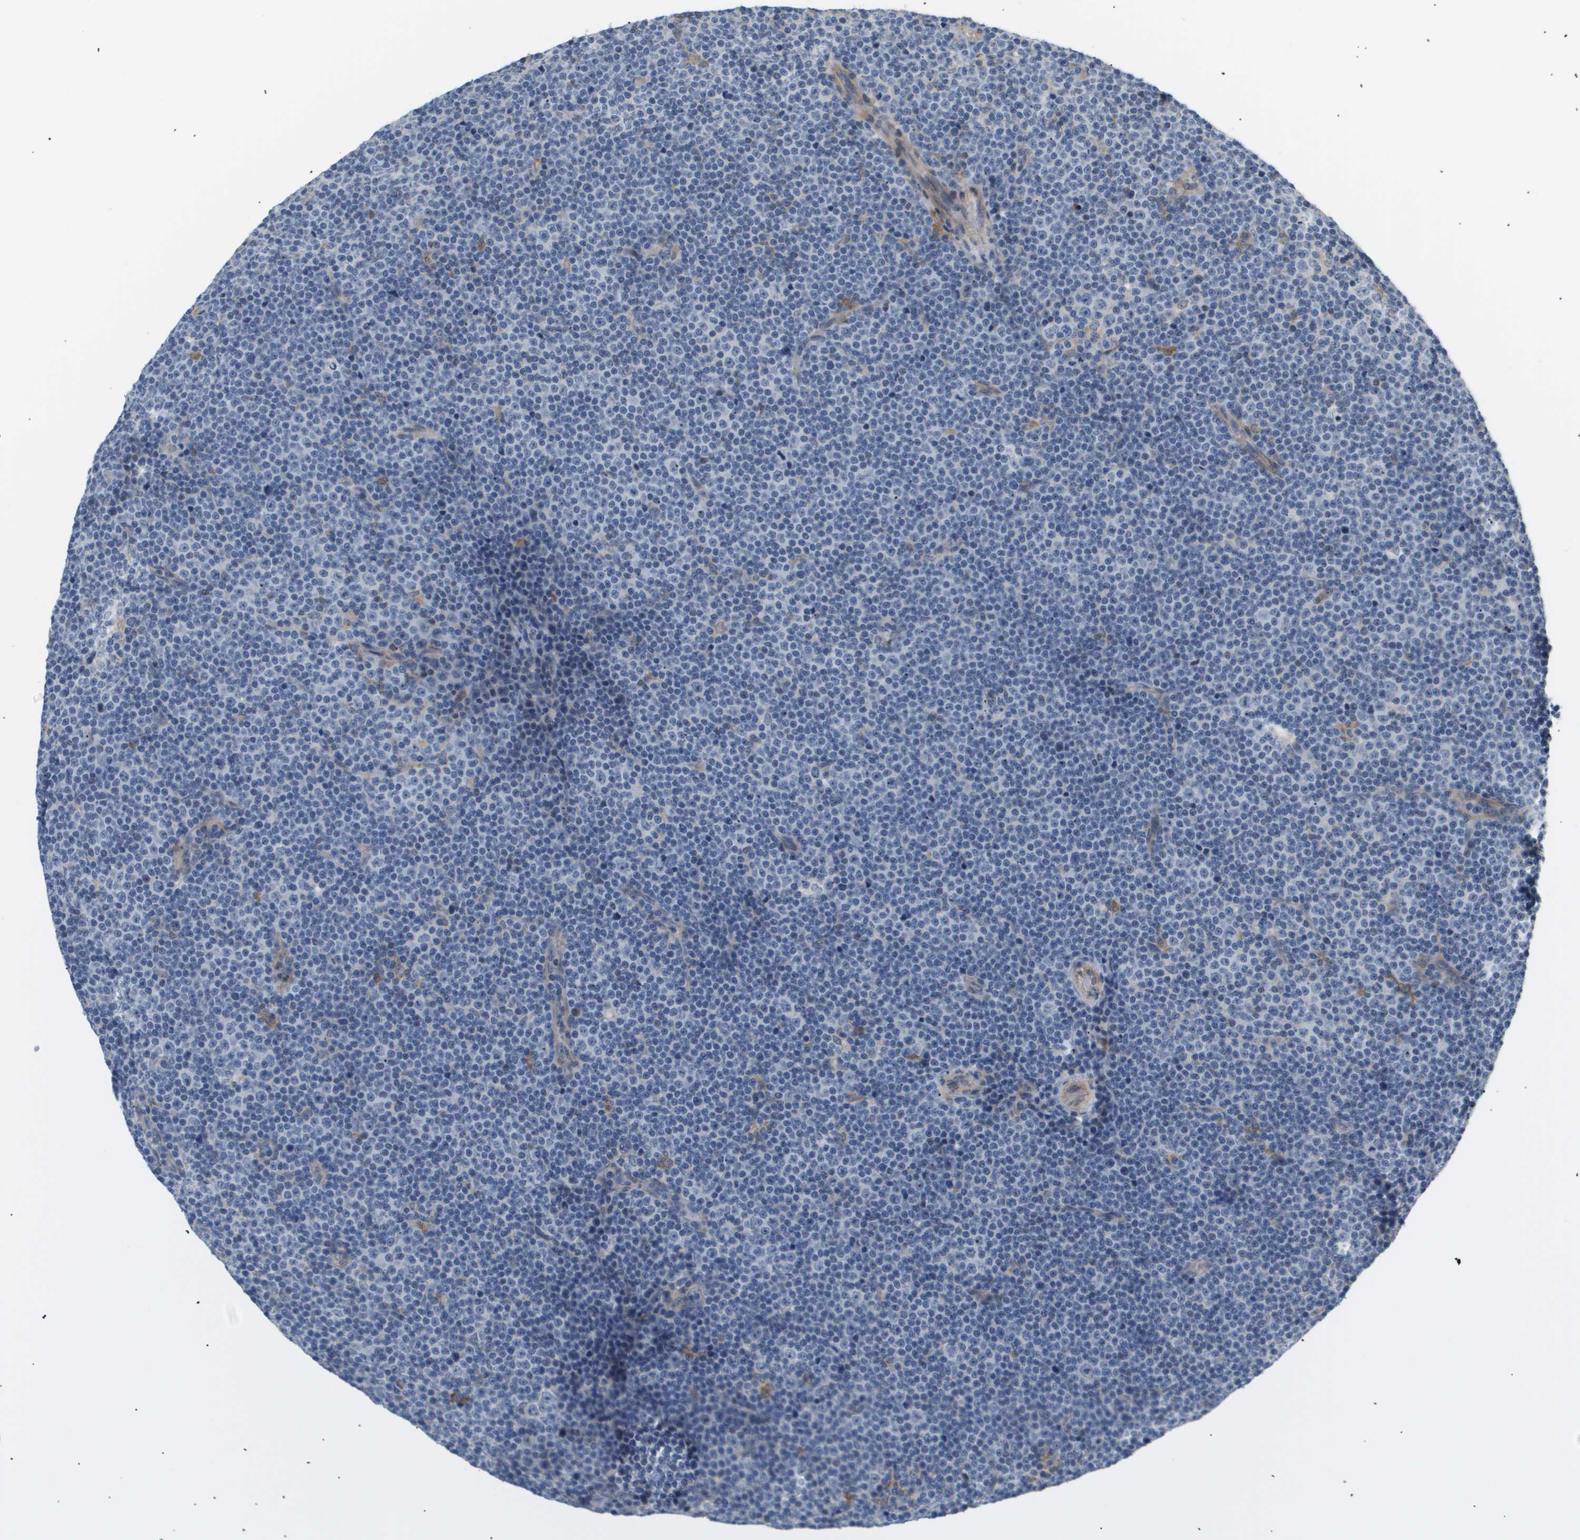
{"staining": {"intensity": "negative", "quantity": "none", "location": "none"}, "tissue": "lymphoma", "cell_type": "Tumor cells", "image_type": "cancer", "snomed": [{"axis": "morphology", "description": "Malignant lymphoma, non-Hodgkin's type, Low grade"}, {"axis": "topography", "description": "Lymph node"}], "caption": "High power microscopy micrograph of an immunohistochemistry (IHC) image of low-grade malignant lymphoma, non-Hodgkin's type, revealing no significant positivity in tumor cells.", "gene": "CORO2B", "patient": {"sex": "female", "age": 67}}